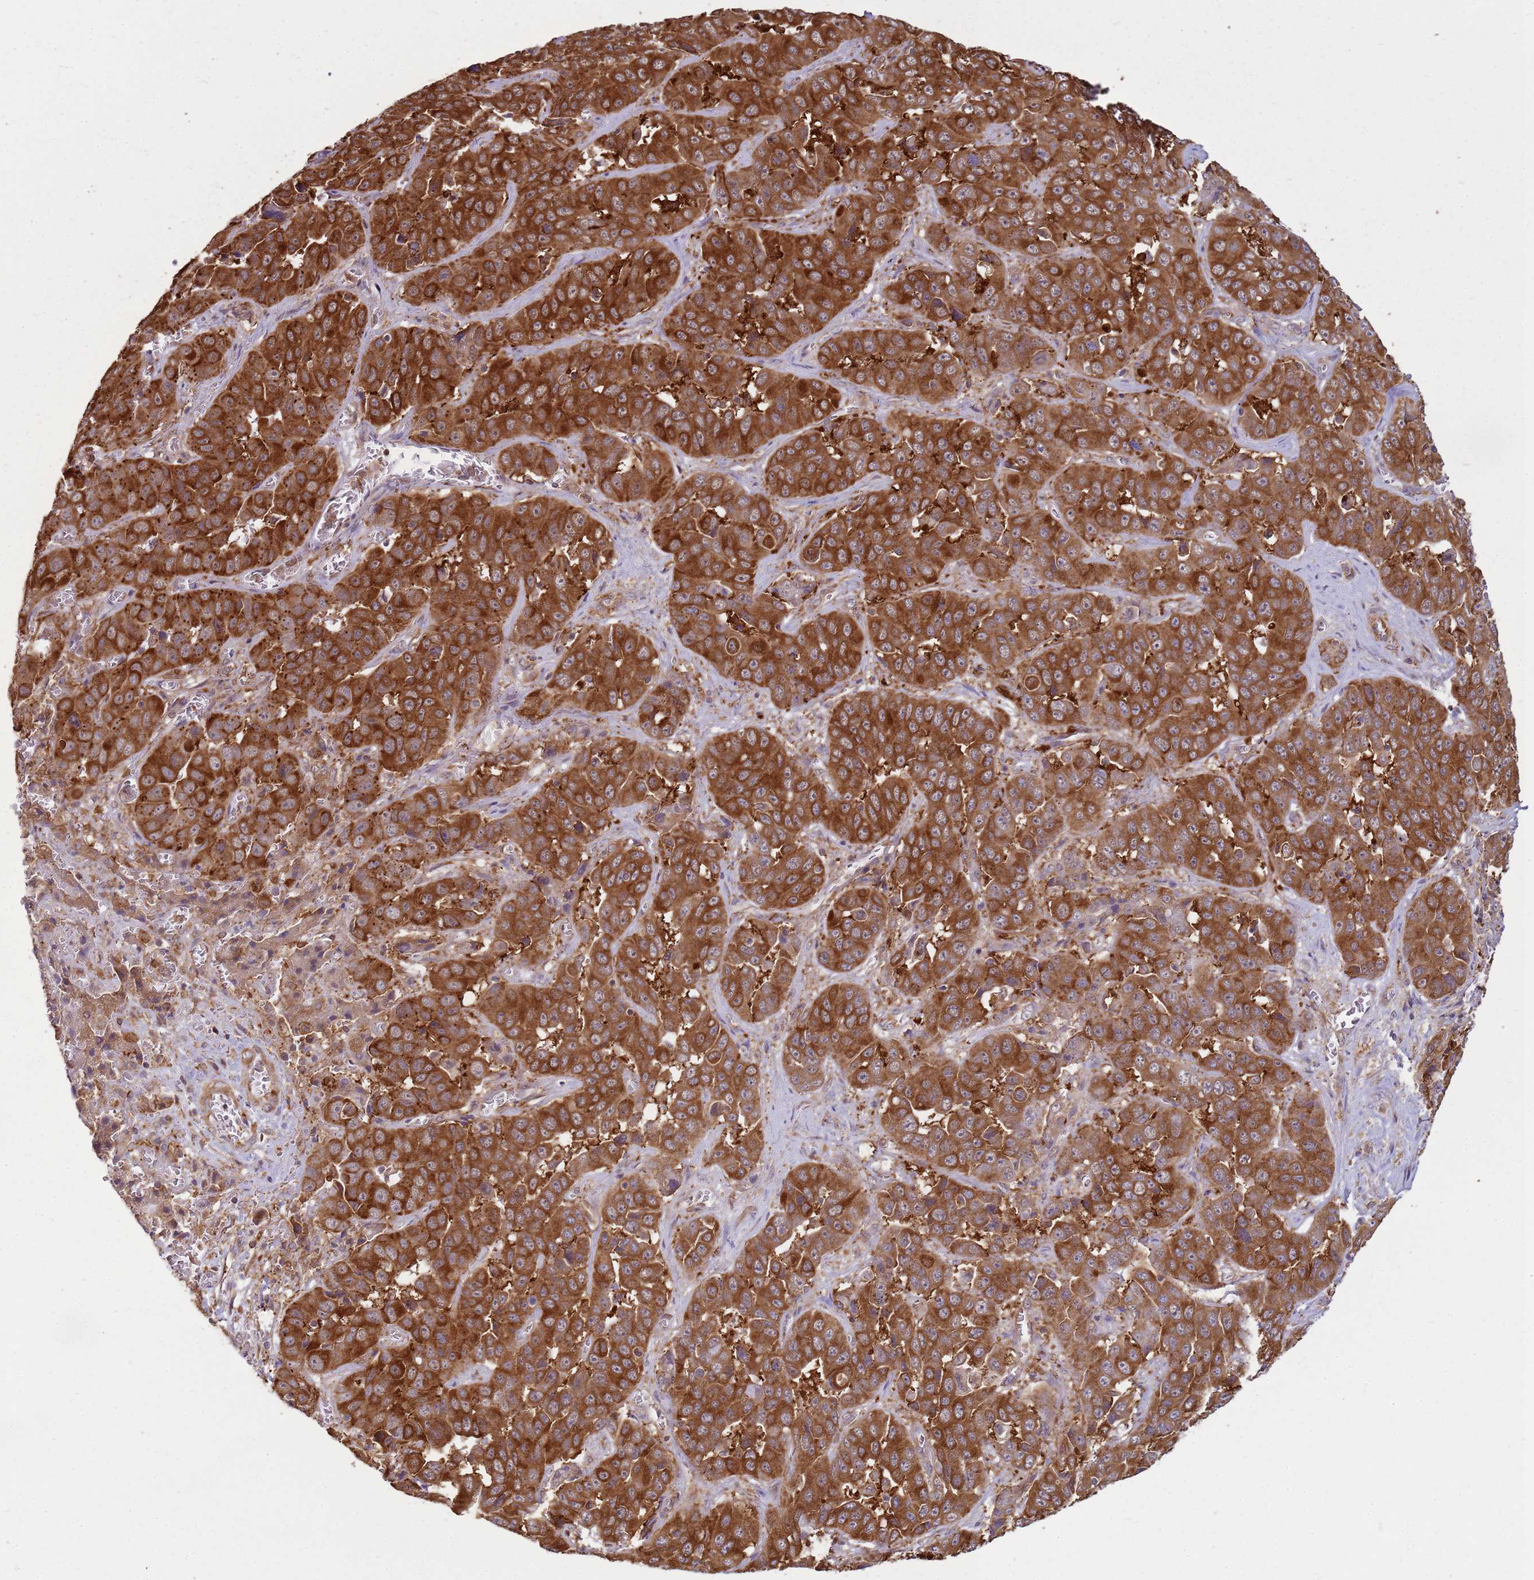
{"staining": {"intensity": "strong", "quantity": ">75%", "location": "cytoplasmic/membranous"}, "tissue": "liver cancer", "cell_type": "Tumor cells", "image_type": "cancer", "snomed": [{"axis": "morphology", "description": "Cholangiocarcinoma"}, {"axis": "topography", "description": "Liver"}], "caption": "Strong cytoplasmic/membranous expression for a protein is identified in about >75% of tumor cells of liver cholangiocarcinoma using immunohistochemistry (IHC).", "gene": "GABRE", "patient": {"sex": "female", "age": 52}}